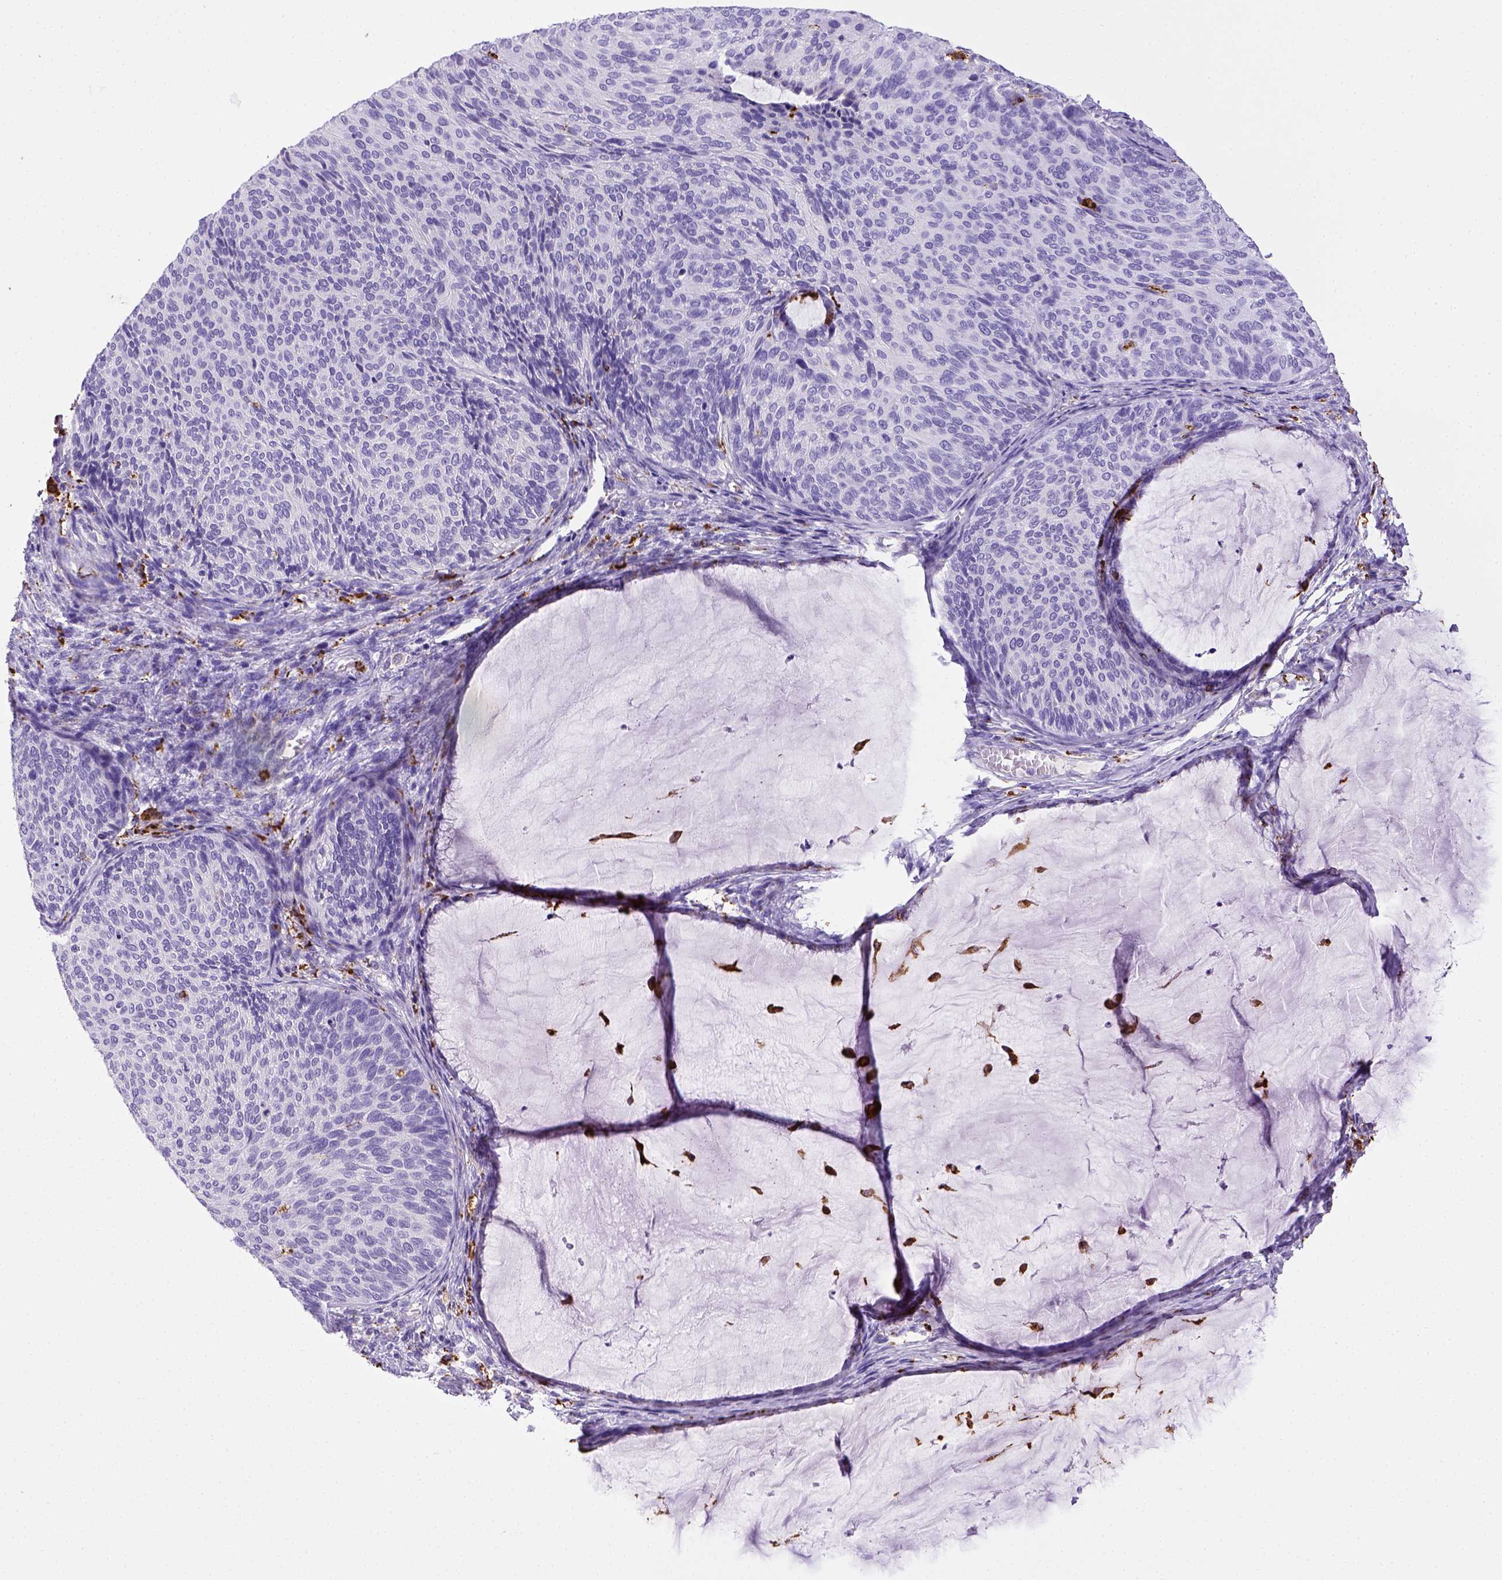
{"staining": {"intensity": "negative", "quantity": "none", "location": "none"}, "tissue": "cervical cancer", "cell_type": "Tumor cells", "image_type": "cancer", "snomed": [{"axis": "morphology", "description": "Squamous cell carcinoma, NOS"}, {"axis": "topography", "description": "Cervix"}], "caption": "IHC micrograph of cervical cancer (squamous cell carcinoma) stained for a protein (brown), which exhibits no positivity in tumor cells. (Stains: DAB IHC with hematoxylin counter stain, Microscopy: brightfield microscopy at high magnification).", "gene": "CD68", "patient": {"sex": "female", "age": 36}}